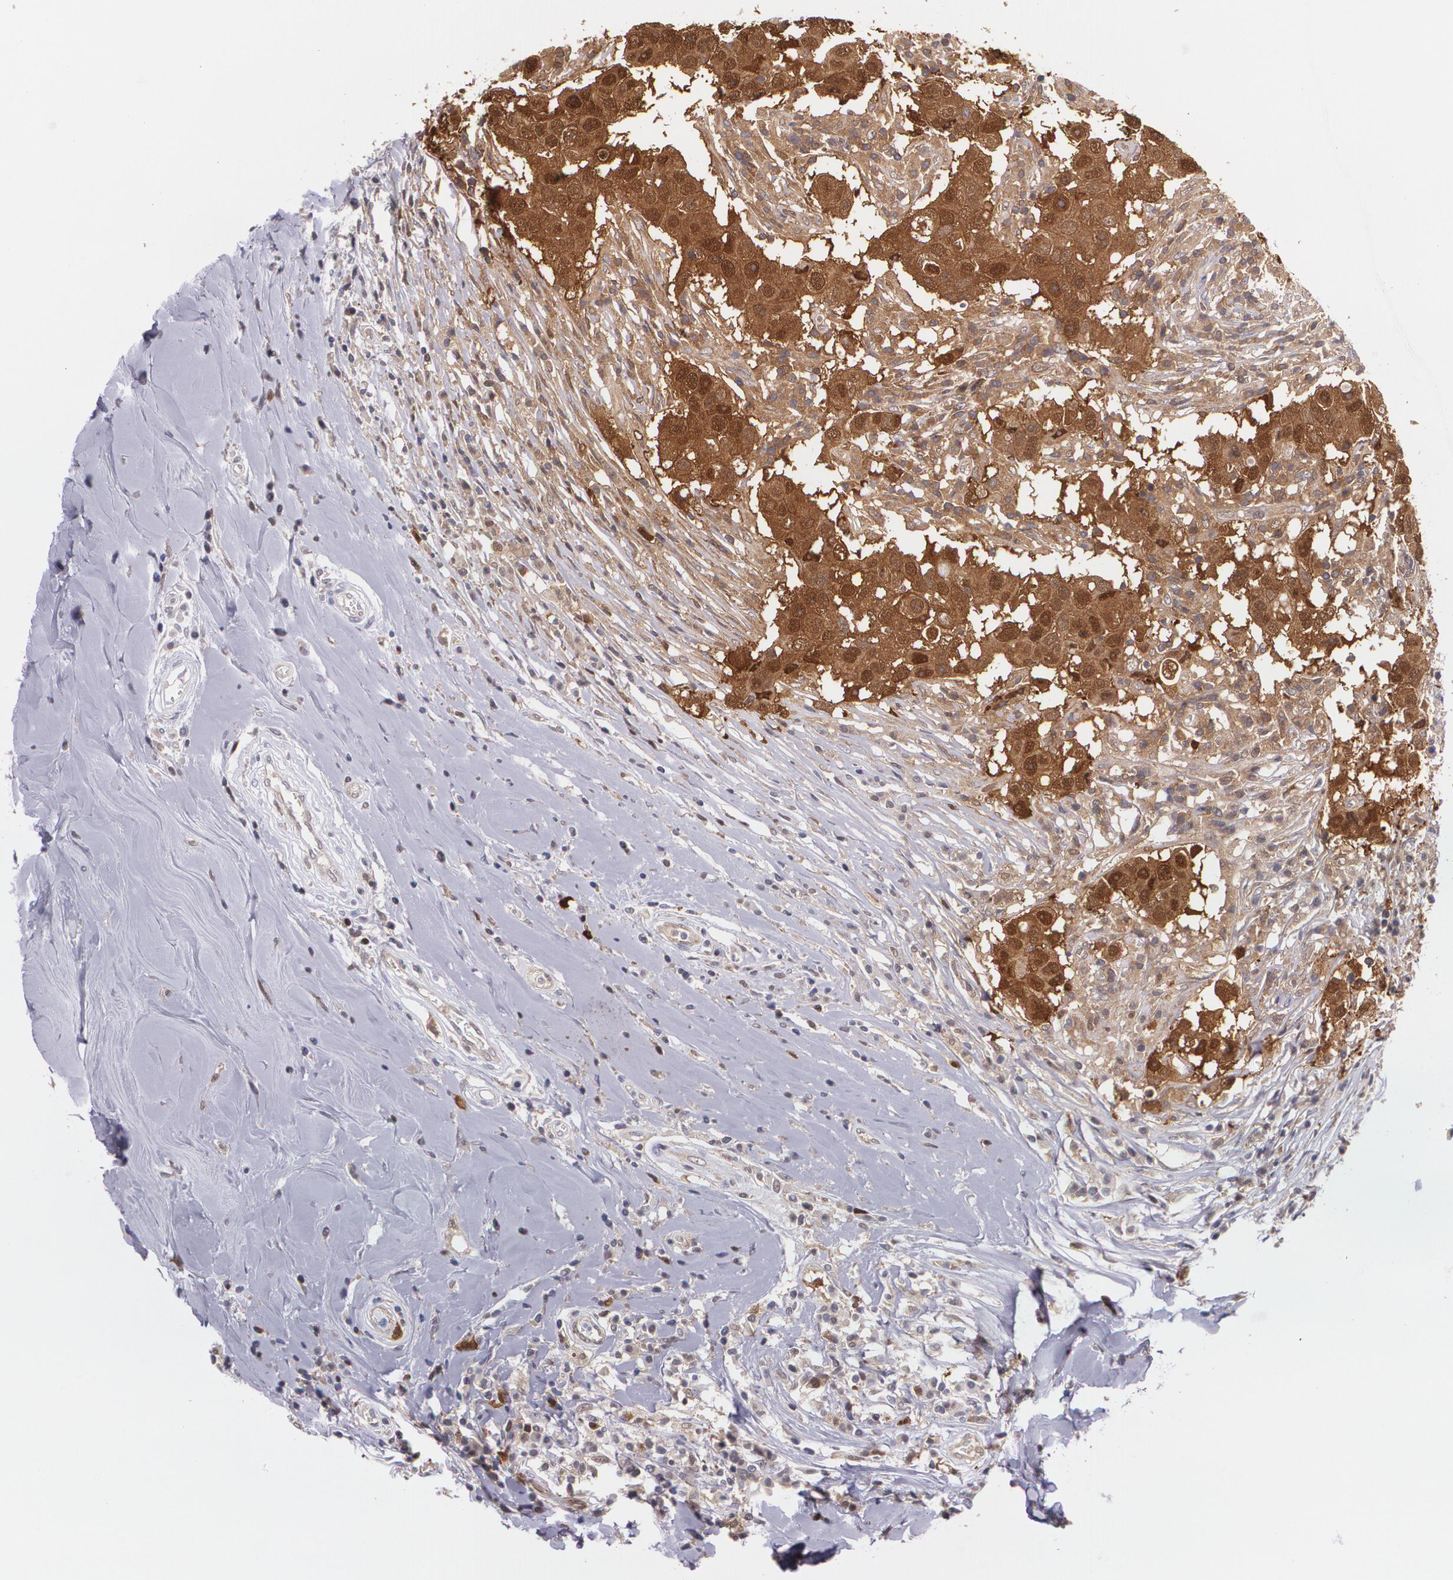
{"staining": {"intensity": "strong", "quantity": ">75%", "location": "cytoplasmic/membranous,nuclear"}, "tissue": "breast cancer", "cell_type": "Tumor cells", "image_type": "cancer", "snomed": [{"axis": "morphology", "description": "Duct carcinoma"}, {"axis": "topography", "description": "Breast"}], "caption": "Protein analysis of breast invasive ductal carcinoma tissue displays strong cytoplasmic/membranous and nuclear expression in about >75% of tumor cells.", "gene": "HSPH1", "patient": {"sex": "female", "age": 27}}